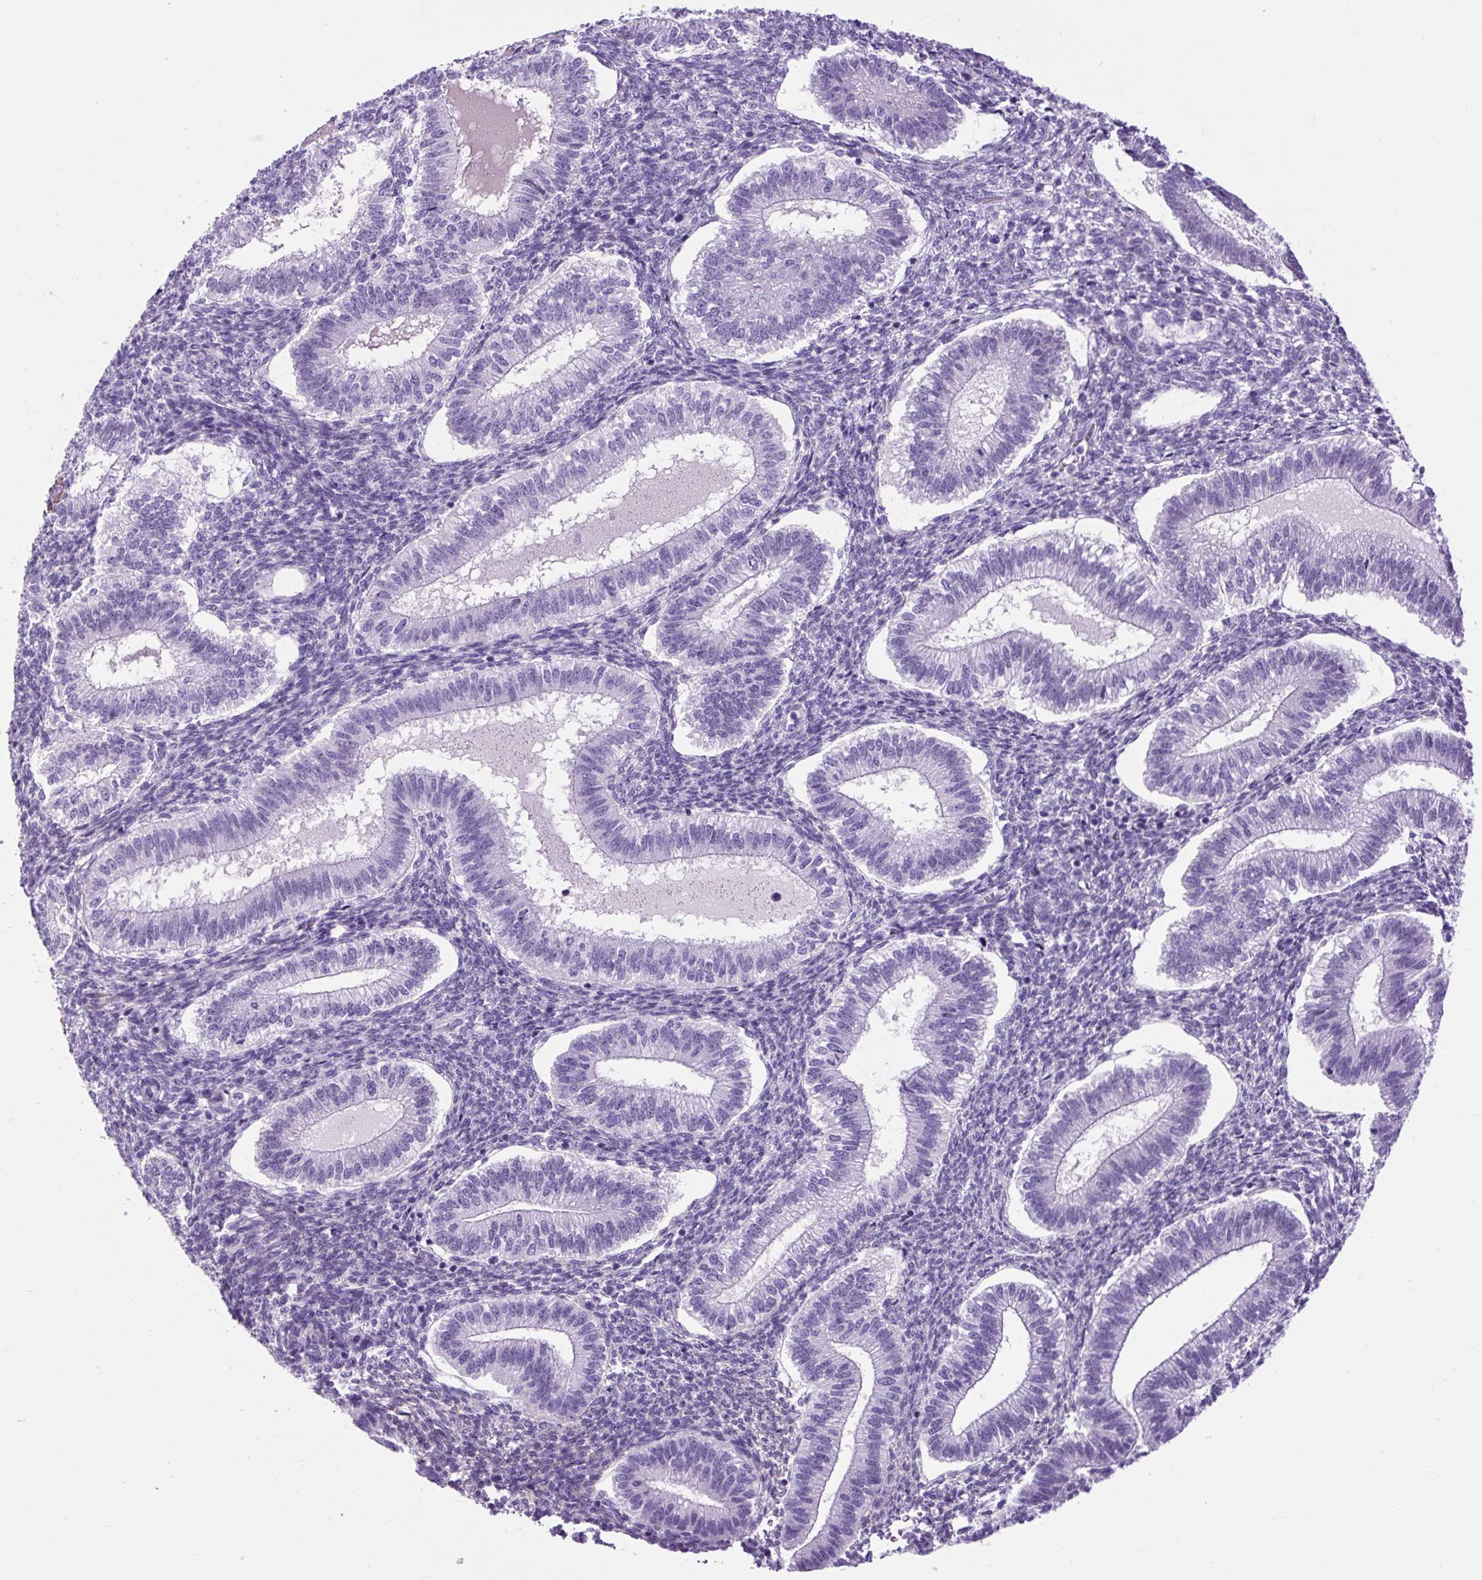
{"staining": {"intensity": "negative", "quantity": "none", "location": "none"}, "tissue": "endometrium", "cell_type": "Cells in endometrial stroma", "image_type": "normal", "snomed": [{"axis": "morphology", "description": "Normal tissue, NOS"}, {"axis": "topography", "description": "Endometrium"}], "caption": "This histopathology image is of unremarkable endometrium stained with IHC to label a protein in brown with the nuclei are counter-stained blue. There is no staining in cells in endometrial stroma.", "gene": "DPP6", "patient": {"sex": "female", "age": 25}}